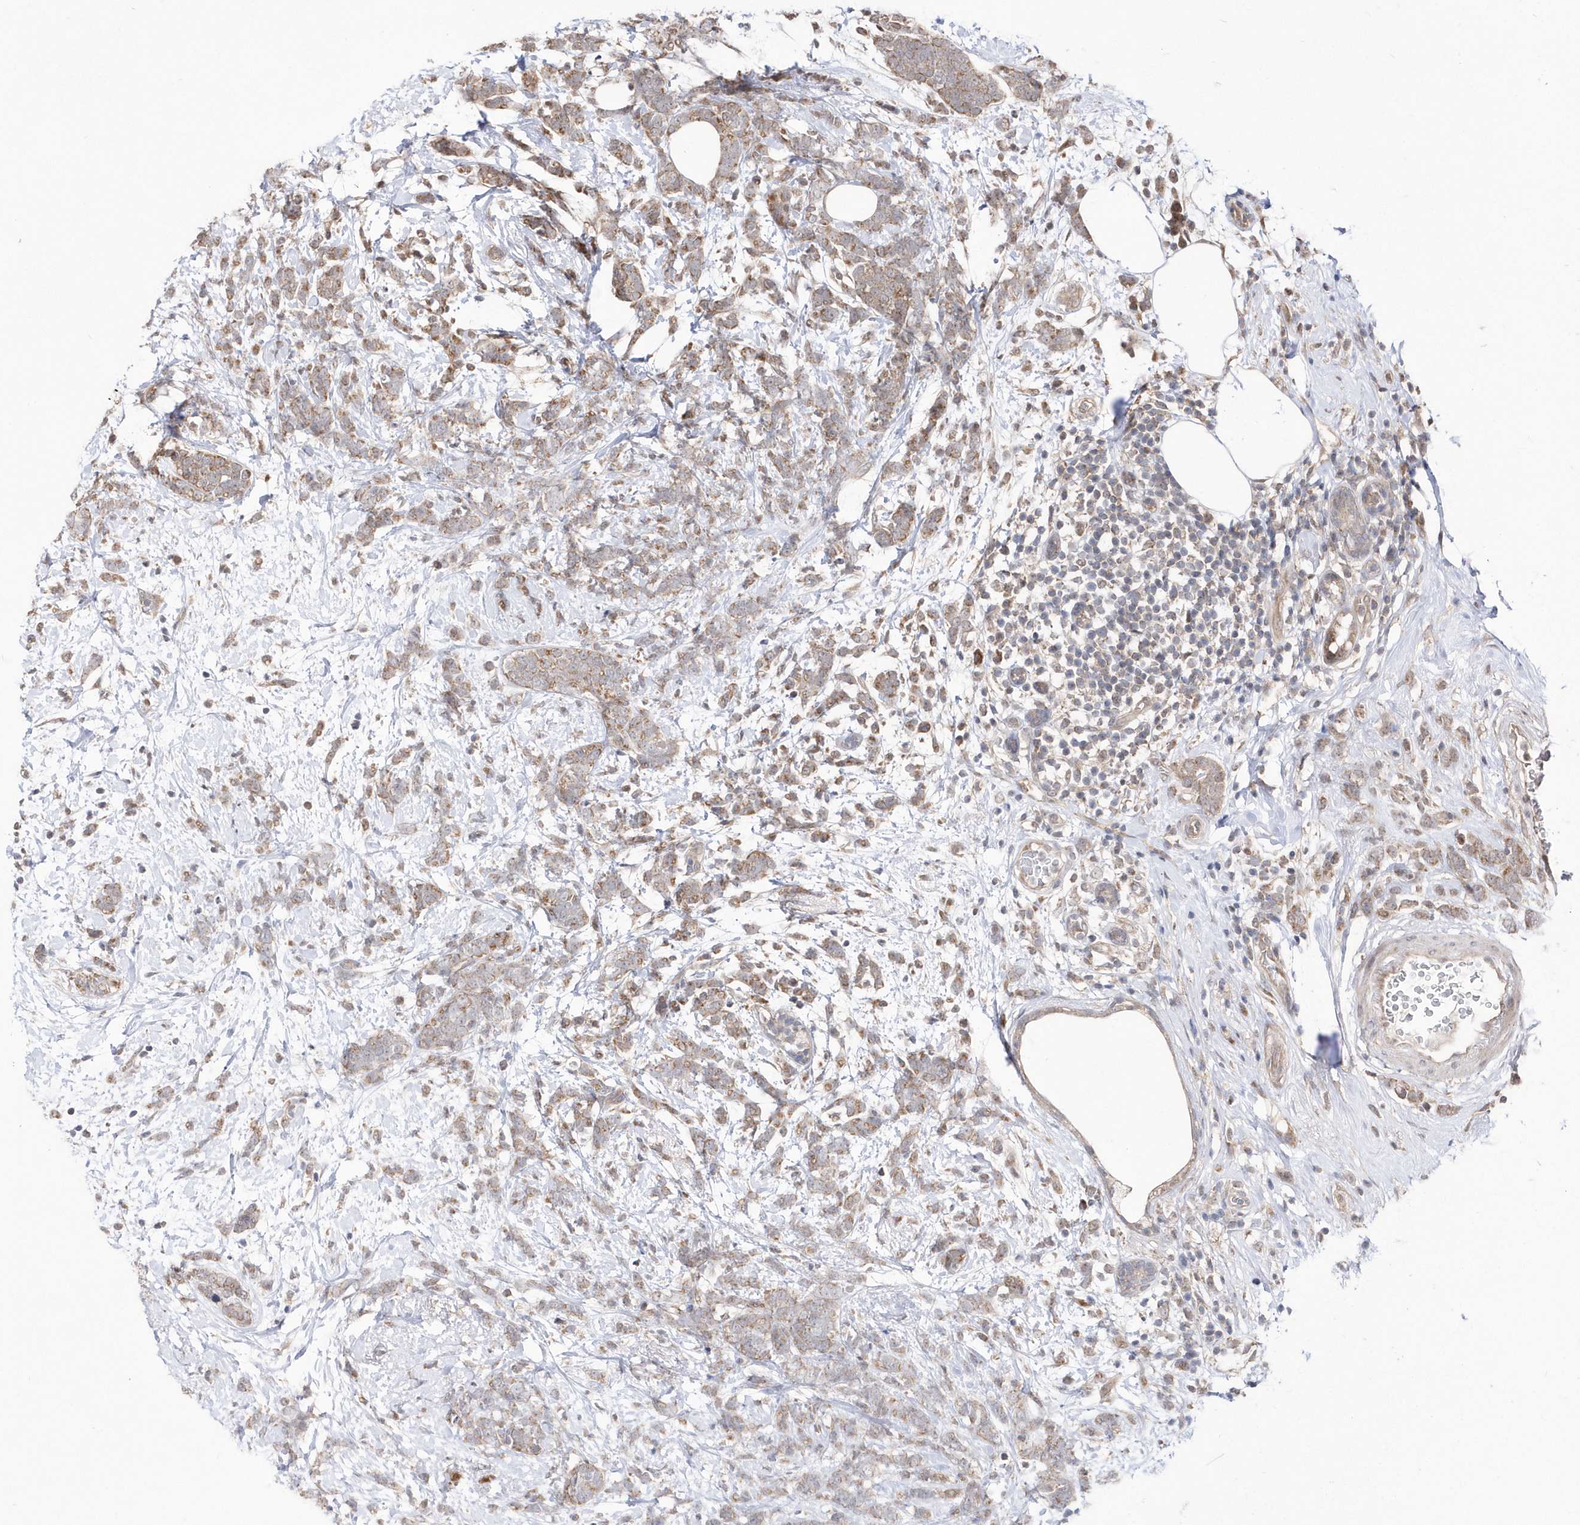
{"staining": {"intensity": "weak", "quantity": ">75%", "location": "cytoplasmic/membranous"}, "tissue": "breast cancer", "cell_type": "Tumor cells", "image_type": "cancer", "snomed": [{"axis": "morphology", "description": "Lobular carcinoma"}, {"axis": "topography", "description": "Breast"}], "caption": "DAB immunohistochemical staining of human breast cancer displays weak cytoplasmic/membranous protein staining in approximately >75% of tumor cells.", "gene": "DALRD3", "patient": {"sex": "female", "age": 58}}